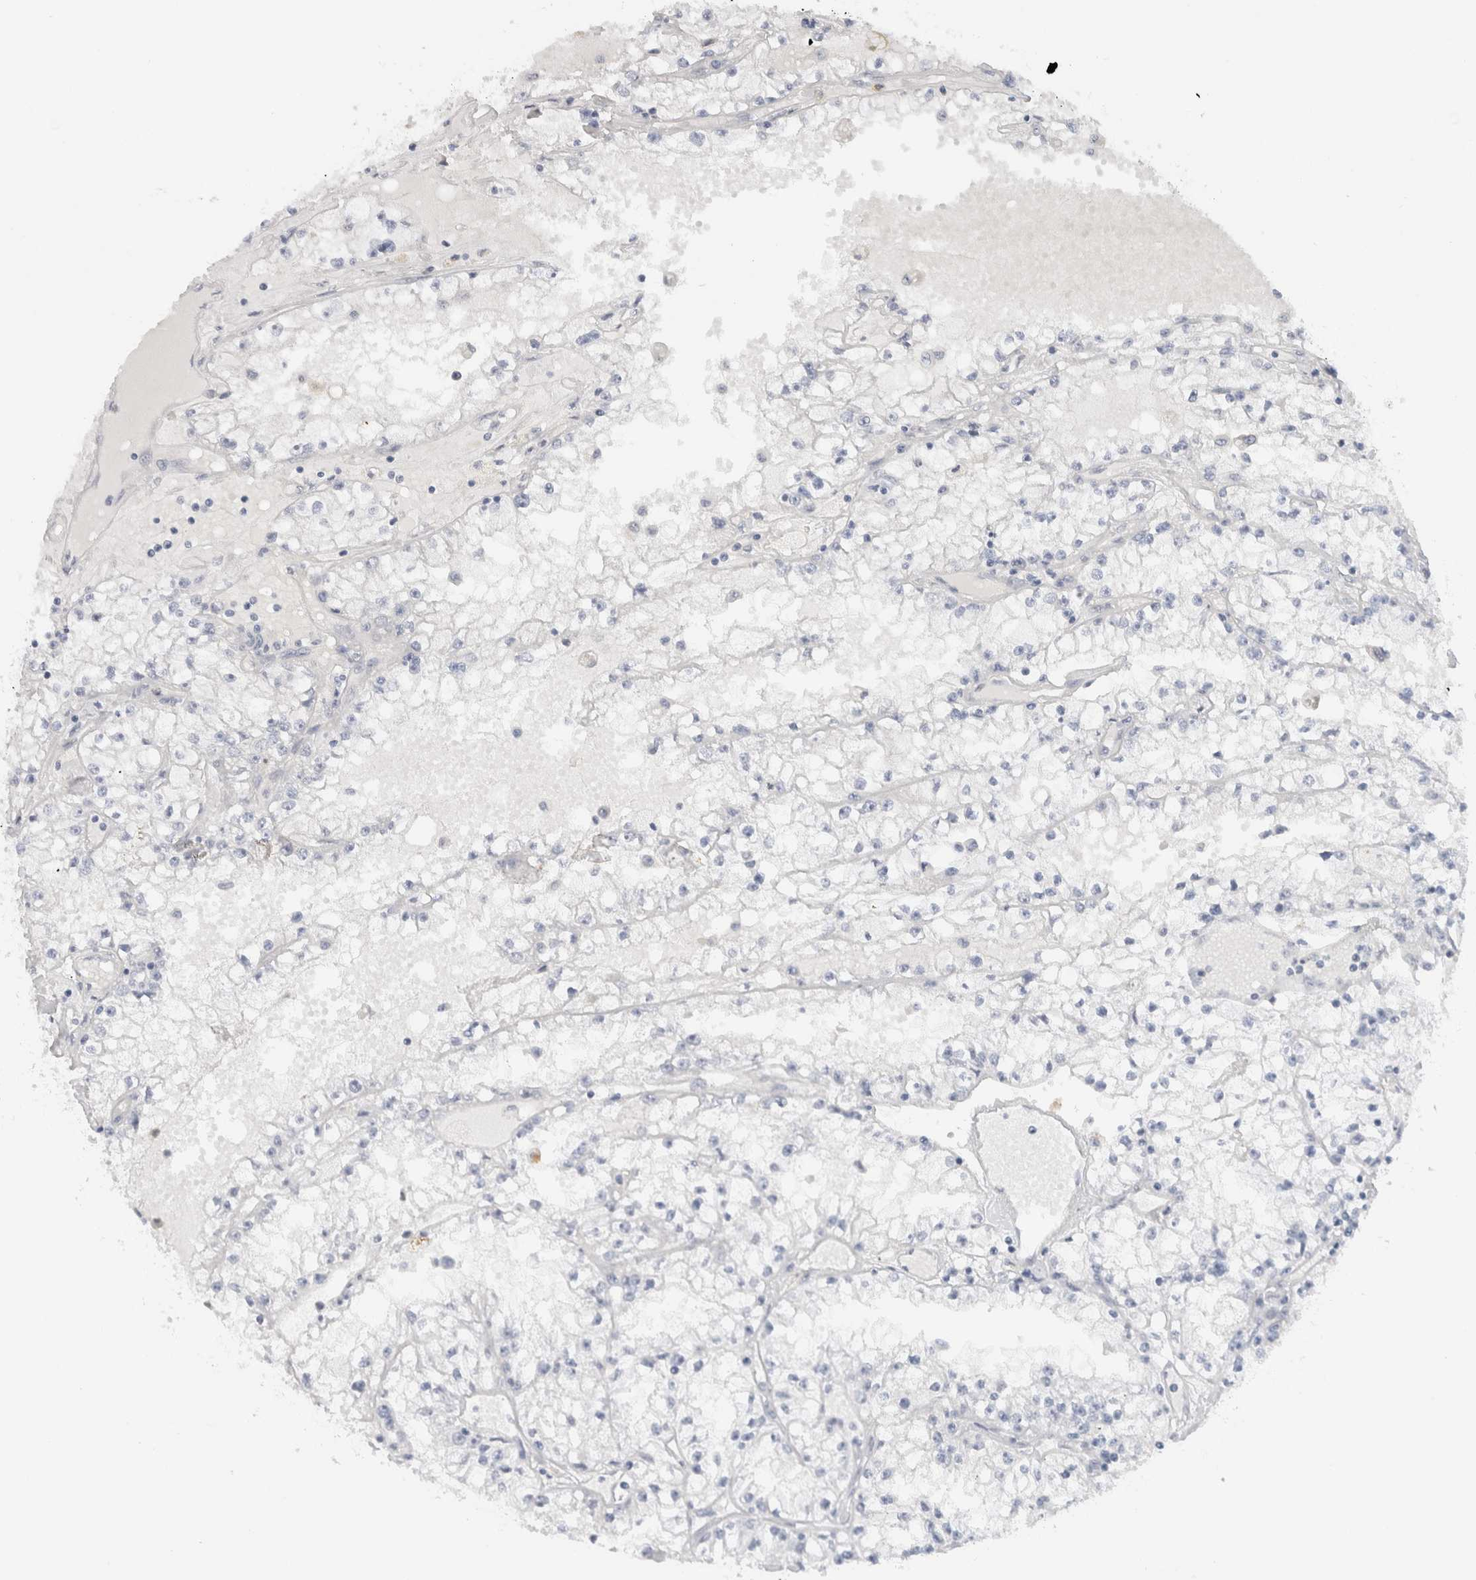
{"staining": {"intensity": "negative", "quantity": "none", "location": "none"}, "tissue": "renal cancer", "cell_type": "Tumor cells", "image_type": "cancer", "snomed": [{"axis": "morphology", "description": "Adenocarcinoma, NOS"}, {"axis": "topography", "description": "Kidney"}], "caption": "Renal cancer (adenocarcinoma) stained for a protein using immunohistochemistry (IHC) demonstrates no positivity tumor cells.", "gene": "COPS7A", "patient": {"sex": "male", "age": 56}}